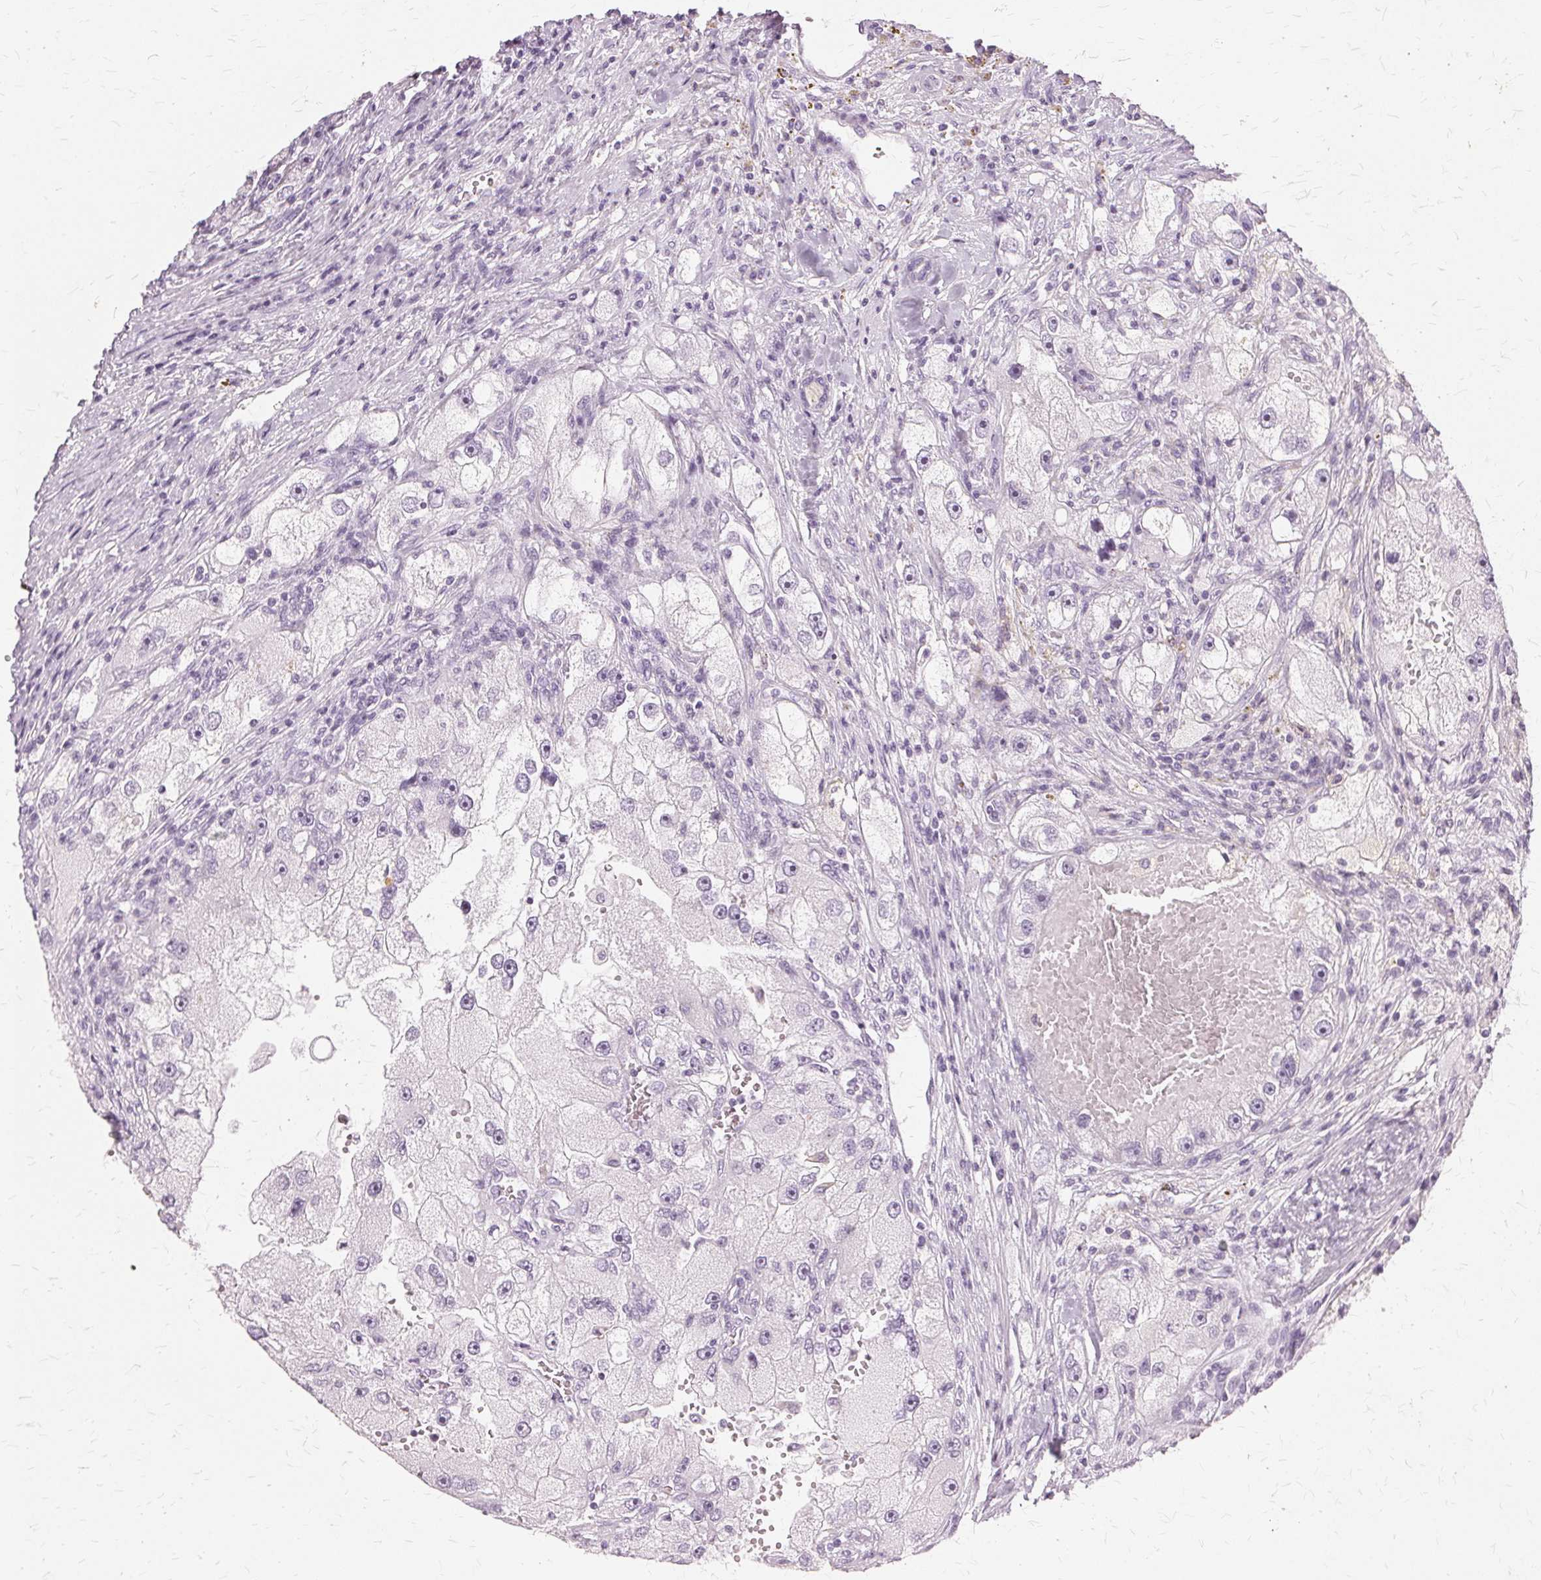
{"staining": {"intensity": "negative", "quantity": "none", "location": "none"}, "tissue": "renal cancer", "cell_type": "Tumor cells", "image_type": "cancer", "snomed": [{"axis": "morphology", "description": "Adenocarcinoma, NOS"}, {"axis": "topography", "description": "Kidney"}], "caption": "High power microscopy image of an immunohistochemistry micrograph of renal adenocarcinoma, revealing no significant expression in tumor cells.", "gene": "SLC45A3", "patient": {"sex": "male", "age": 63}}